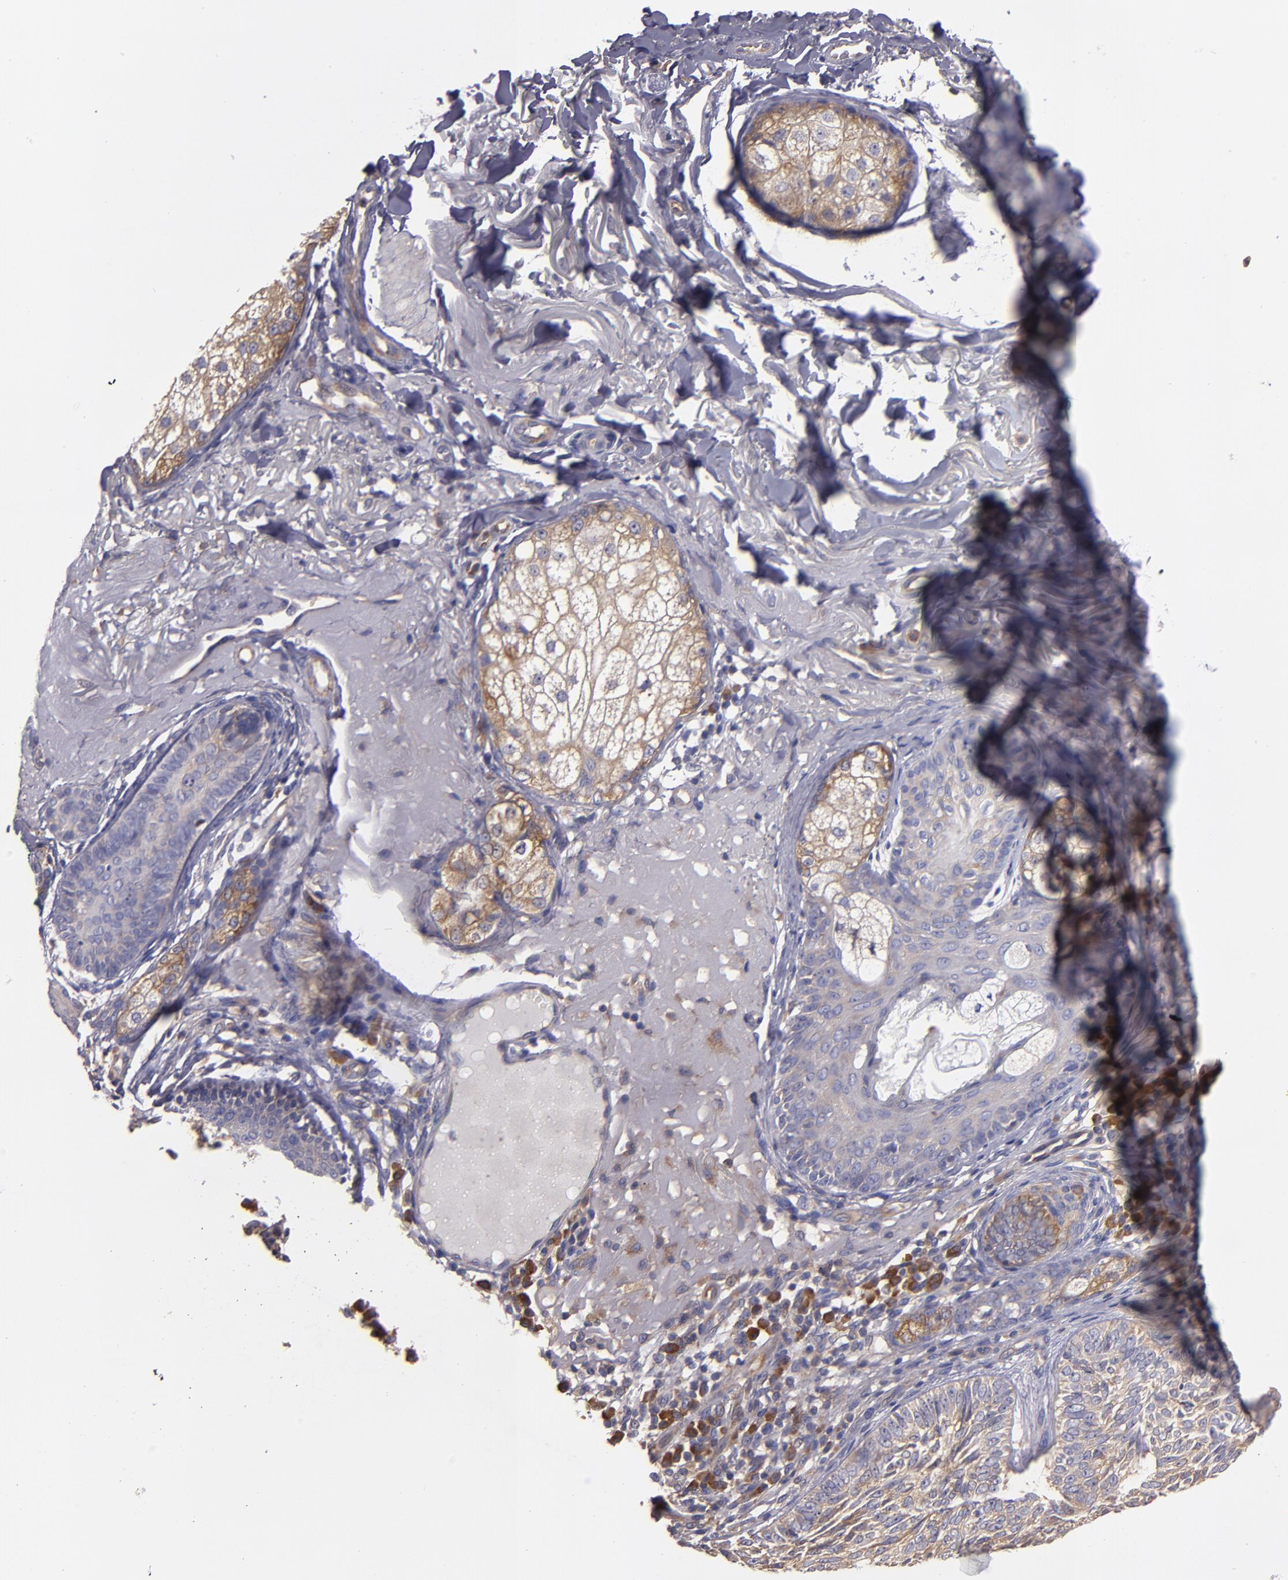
{"staining": {"intensity": "weak", "quantity": "25%-75%", "location": "cytoplasmic/membranous"}, "tissue": "skin cancer", "cell_type": "Tumor cells", "image_type": "cancer", "snomed": [{"axis": "morphology", "description": "Basal cell carcinoma"}, {"axis": "topography", "description": "Skin"}], "caption": "IHC histopathology image of skin cancer stained for a protein (brown), which shows low levels of weak cytoplasmic/membranous expression in approximately 25%-75% of tumor cells.", "gene": "CARS1", "patient": {"sex": "male", "age": 74}}